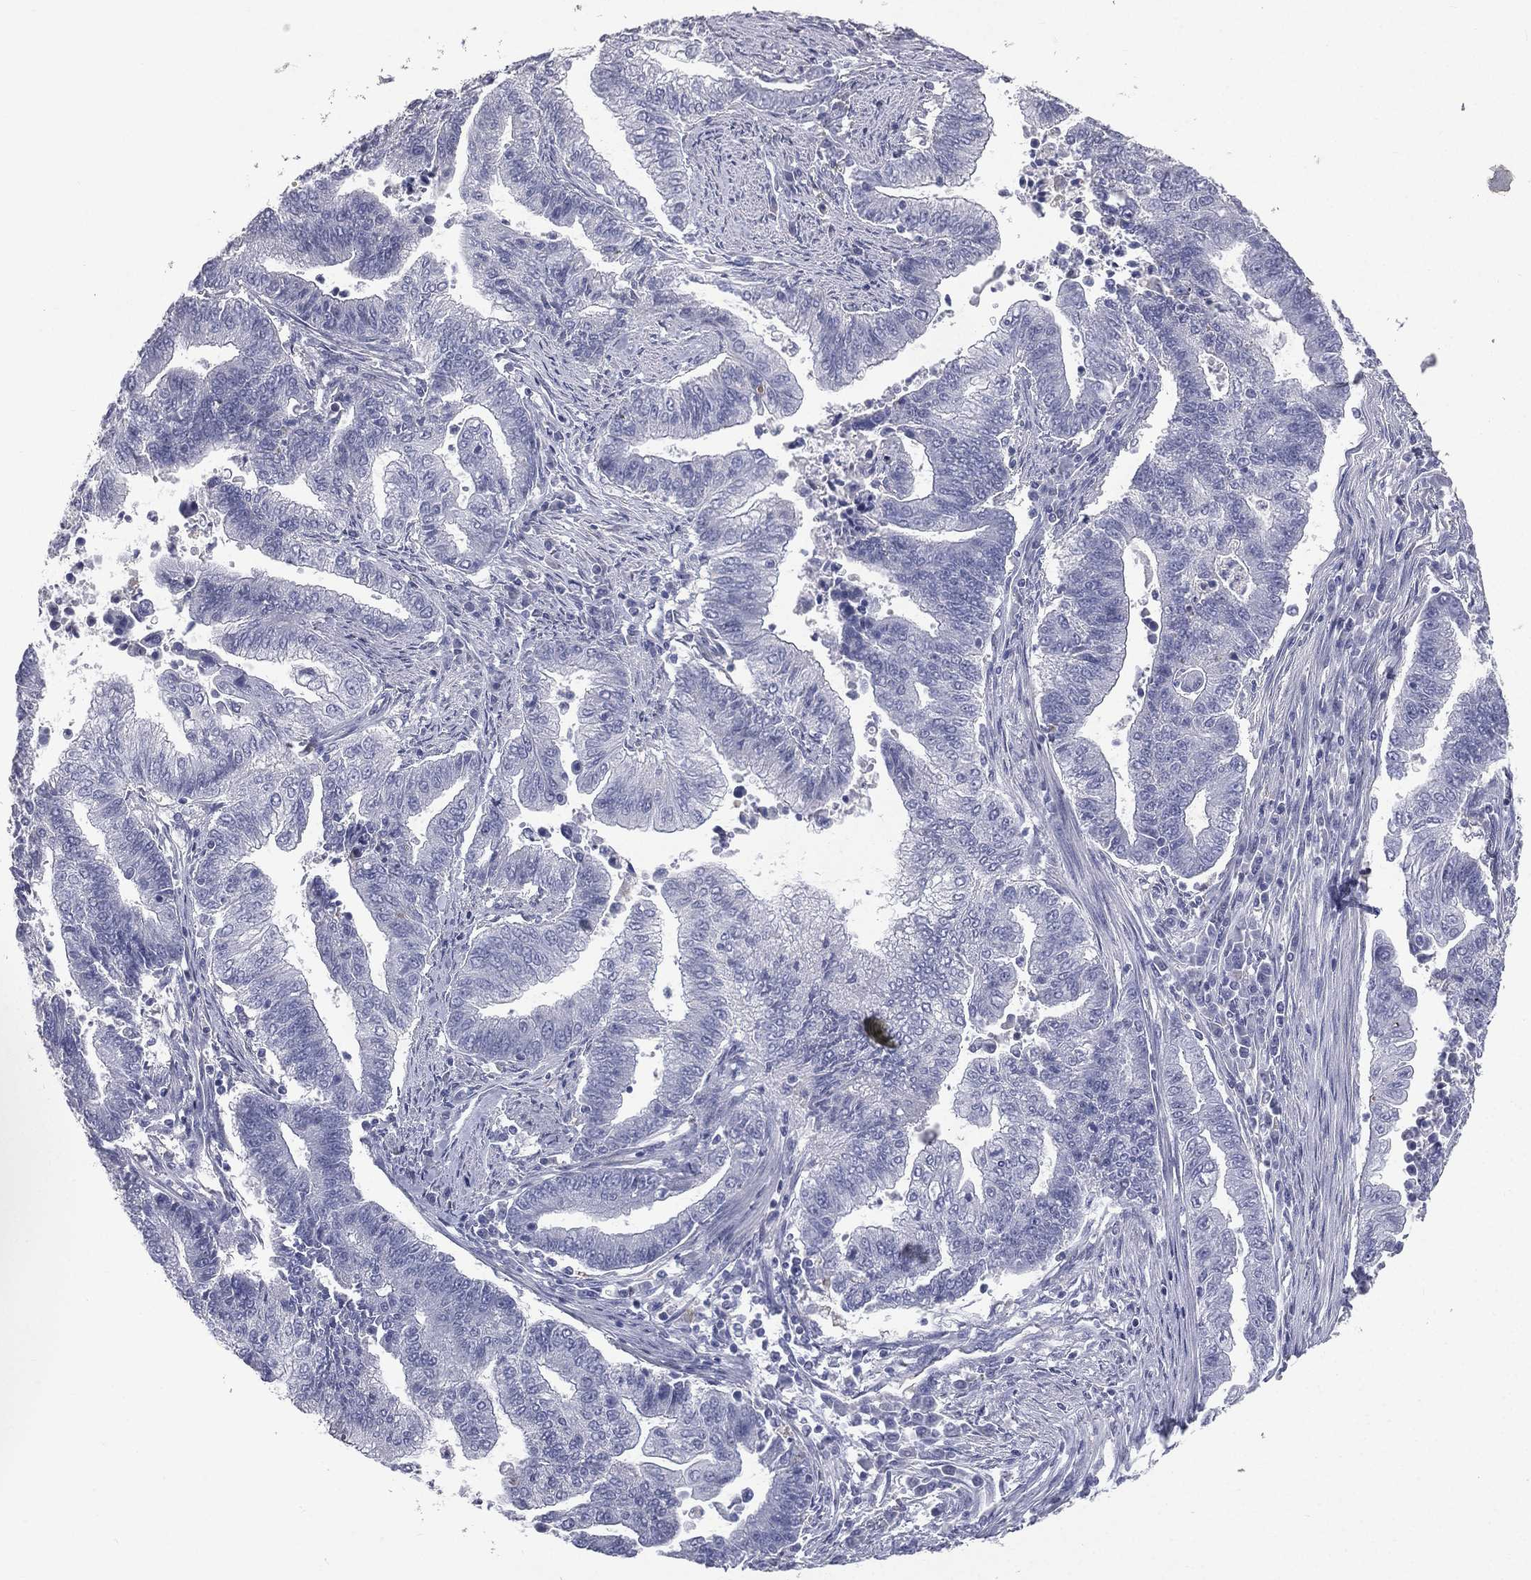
{"staining": {"intensity": "negative", "quantity": "none", "location": "none"}, "tissue": "endometrial cancer", "cell_type": "Tumor cells", "image_type": "cancer", "snomed": [{"axis": "morphology", "description": "Adenocarcinoma, NOS"}, {"axis": "topography", "description": "Uterus"}, {"axis": "topography", "description": "Endometrium"}], "caption": "High magnification brightfield microscopy of endometrial cancer (adenocarcinoma) stained with DAB (brown) and counterstained with hematoxylin (blue): tumor cells show no significant expression.", "gene": "ESX1", "patient": {"sex": "female", "age": 54}}